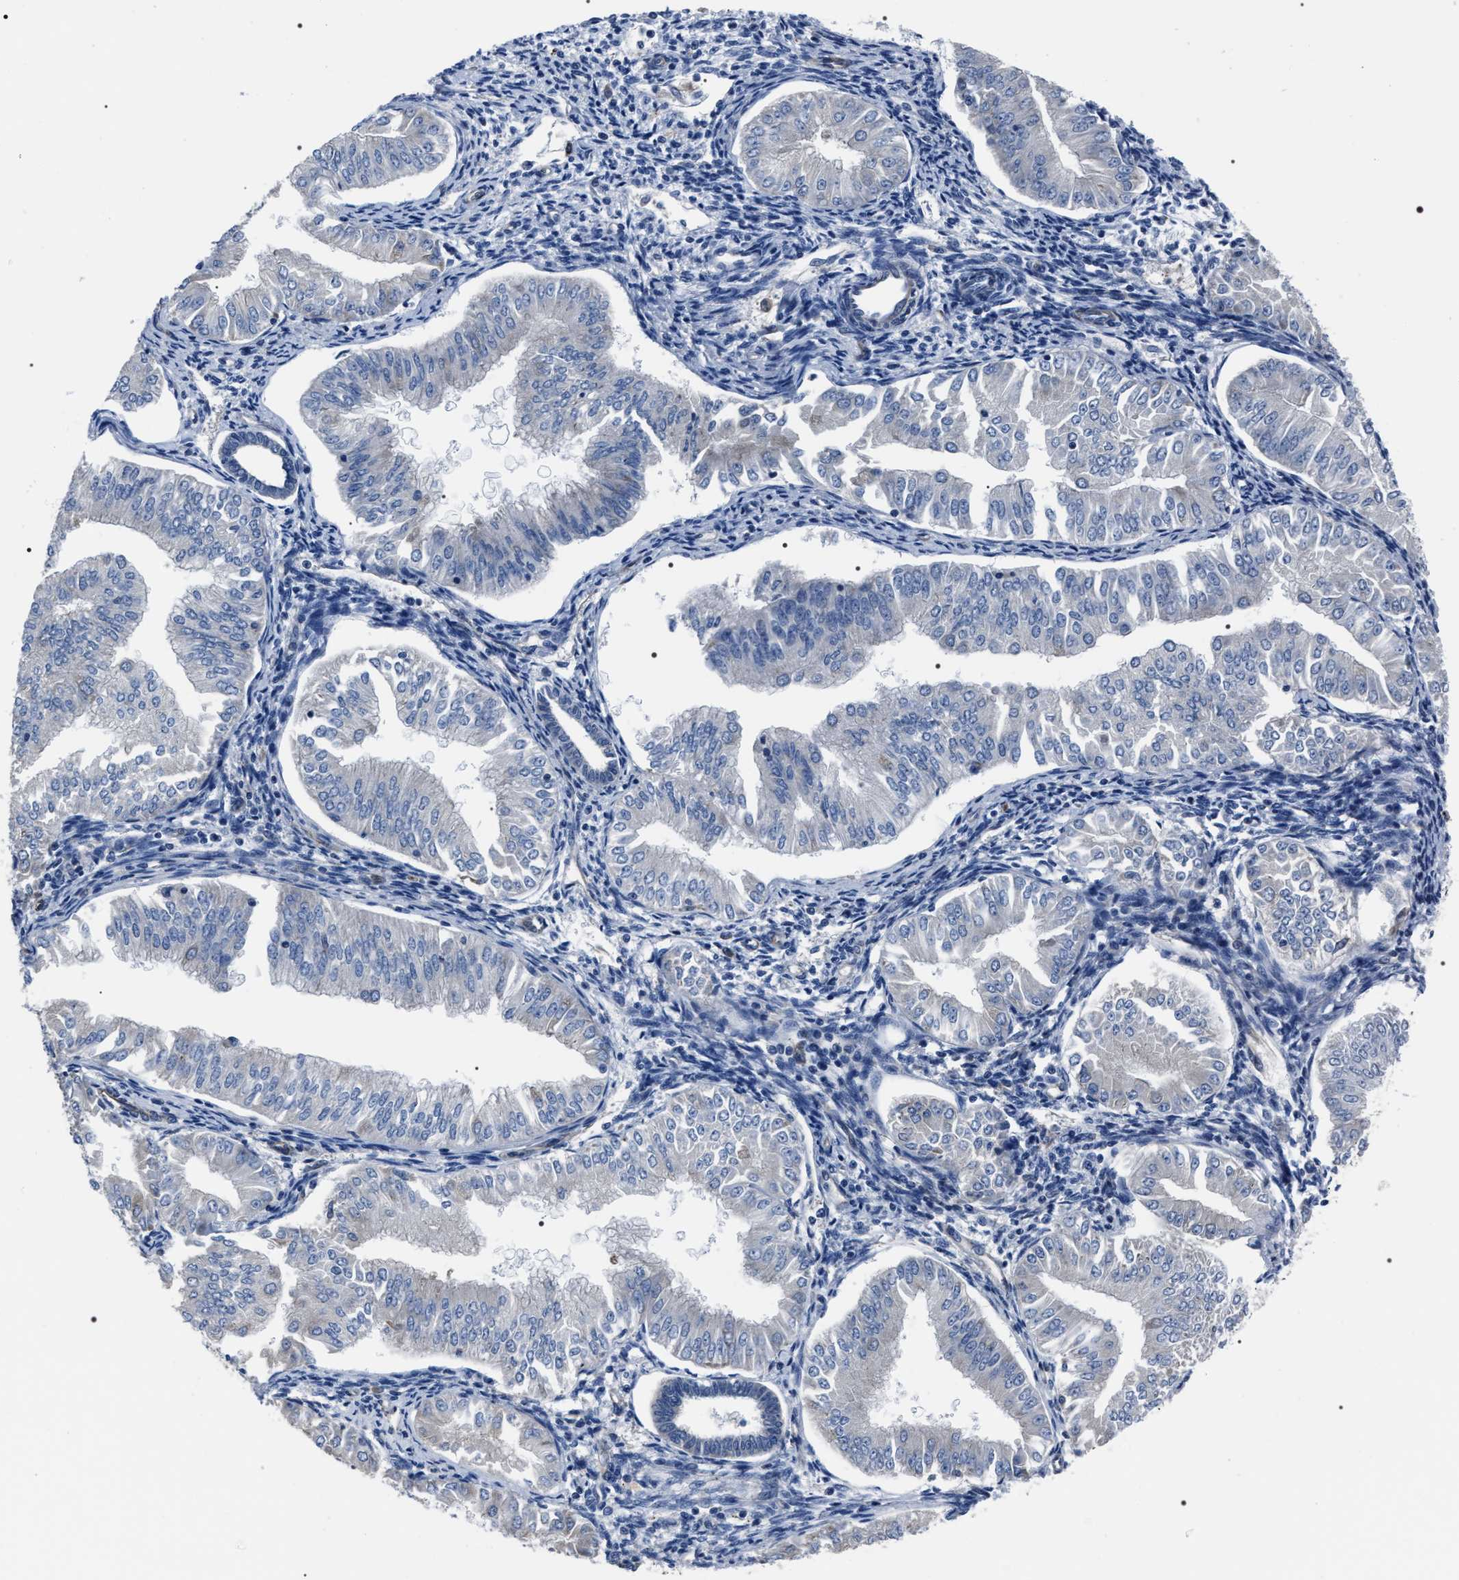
{"staining": {"intensity": "negative", "quantity": "none", "location": "none"}, "tissue": "endometrial cancer", "cell_type": "Tumor cells", "image_type": "cancer", "snomed": [{"axis": "morphology", "description": "Normal tissue, NOS"}, {"axis": "morphology", "description": "Adenocarcinoma, NOS"}, {"axis": "topography", "description": "Endometrium"}], "caption": "An immunohistochemistry histopathology image of adenocarcinoma (endometrial) is shown. There is no staining in tumor cells of adenocarcinoma (endometrial).", "gene": "PKD1L1", "patient": {"sex": "female", "age": 53}}